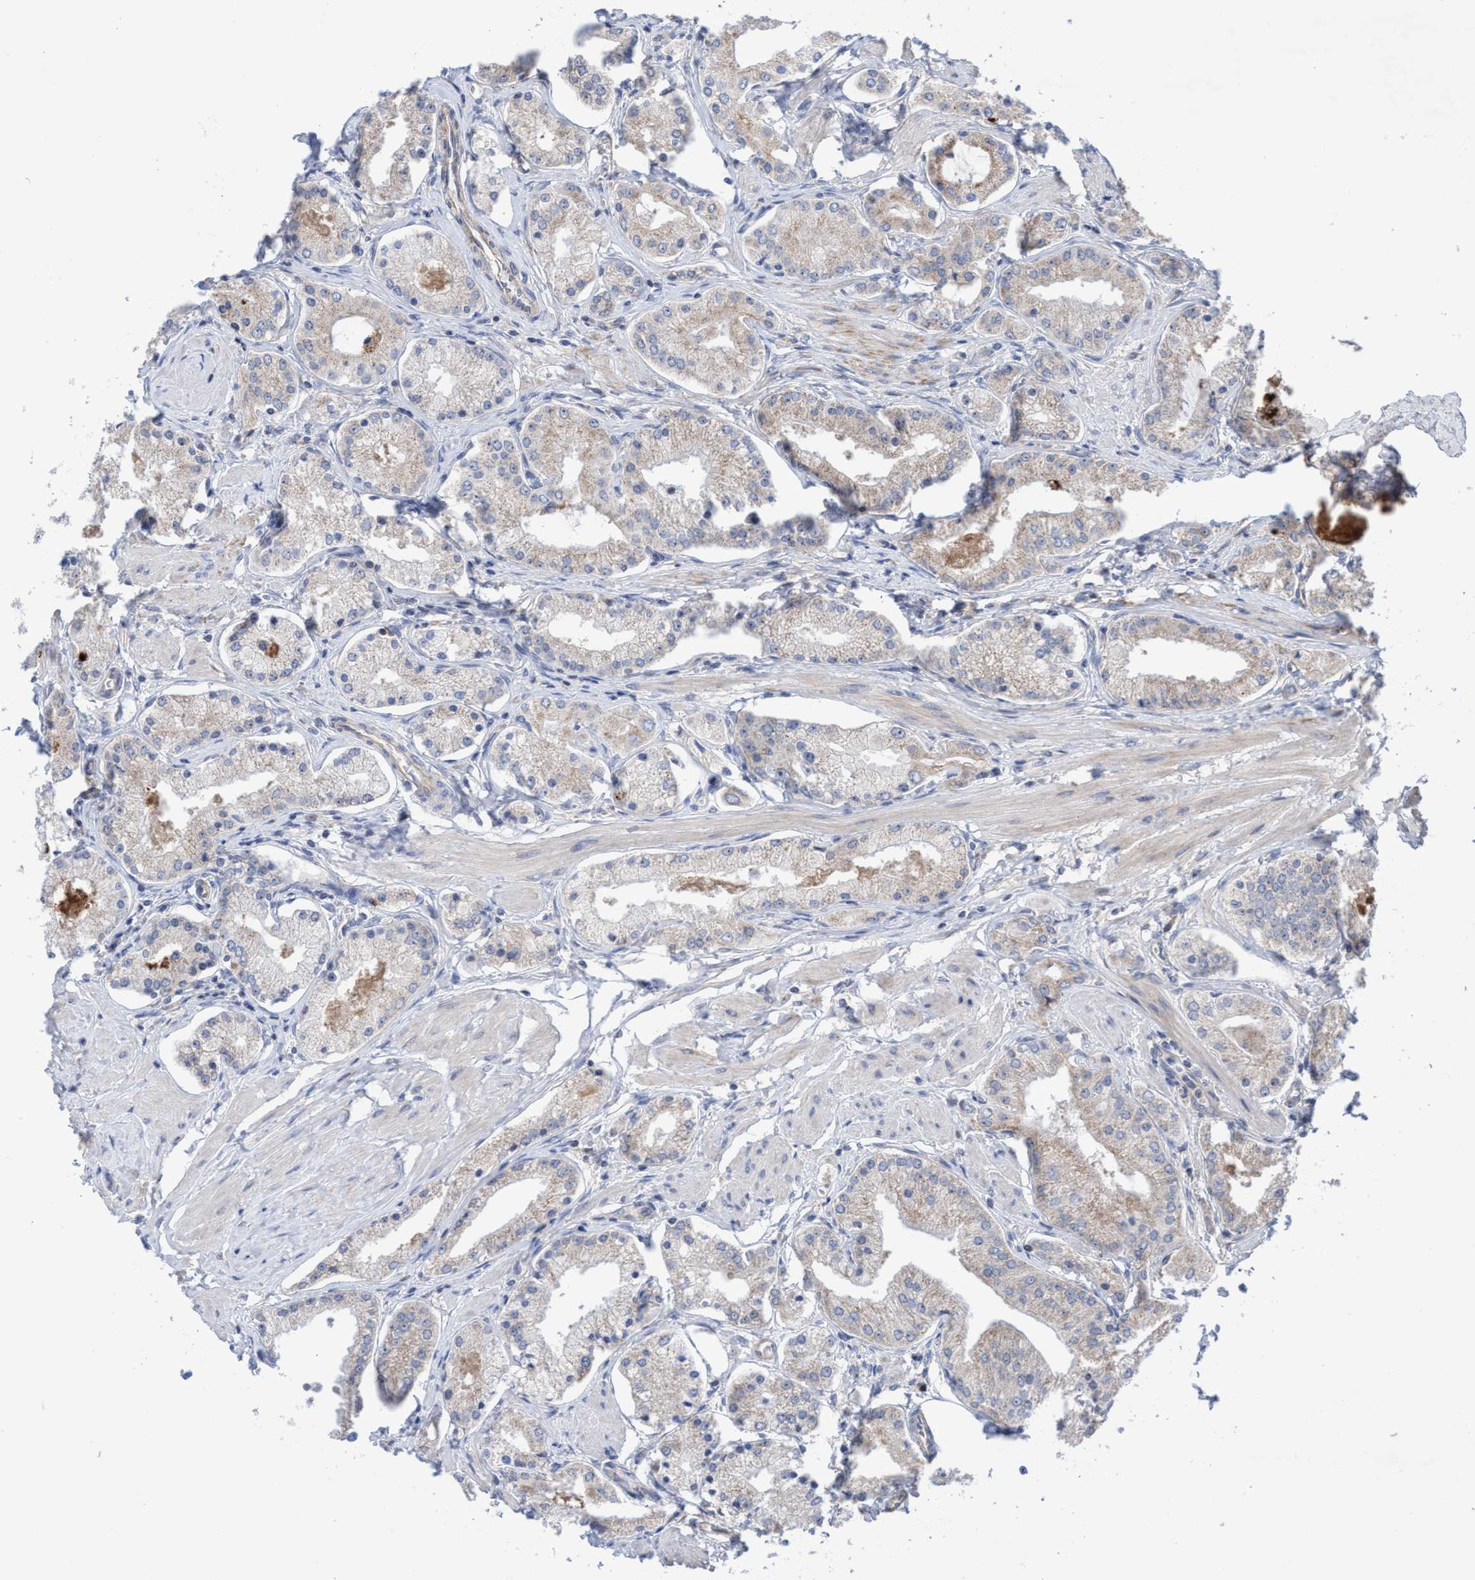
{"staining": {"intensity": "weak", "quantity": "<25%", "location": "cytoplasmic/membranous"}, "tissue": "prostate cancer", "cell_type": "Tumor cells", "image_type": "cancer", "snomed": [{"axis": "morphology", "description": "Adenocarcinoma, High grade"}, {"axis": "topography", "description": "Prostate"}], "caption": "Immunohistochemical staining of human prostate cancer (adenocarcinoma (high-grade)) reveals no significant positivity in tumor cells.", "gene": "P2RY14", "patient": {"sex": "male", "age": 66}}